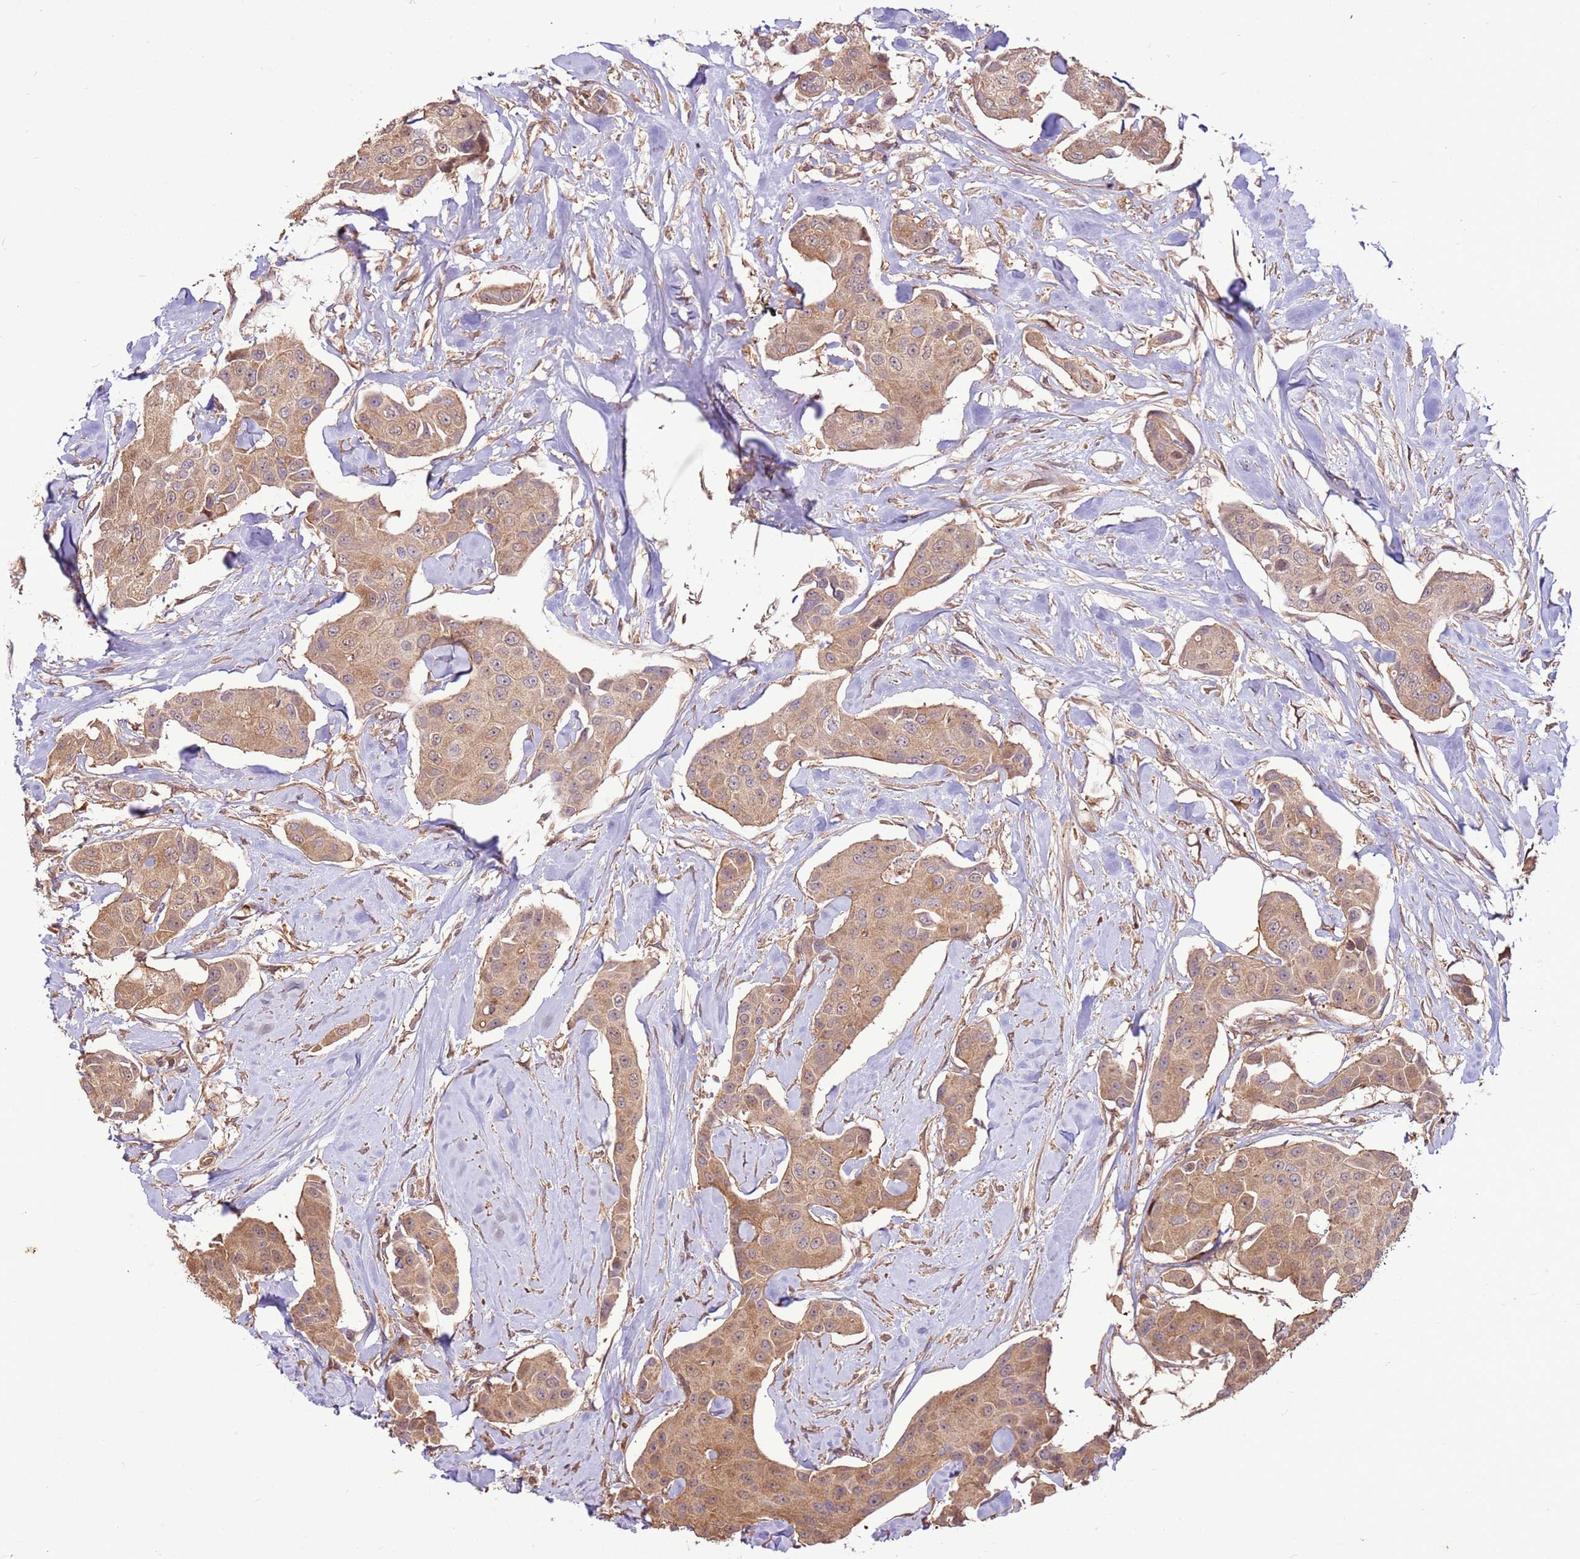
{"staining": {"intensity": "weak", "quantity": ">75%", "location": "cytoplasmic/membranous"}, "tissue": "breast cancer", "cell_type": "Tumor cells", "image_type": "cancer", "snomed": [{"axis": "morphology", "description": "Duct carcinoma"}, {"axis": "topography", "description": "Breast"}, {"axis": "topography", "description": "Lymph node"}], "caption": "Immunohistochemistry (IHC) photomicrograph of neoplastic tissue: human infiltrating ductal carcinoma (breast) stained using immunohistochemistry exhibits low levels of weak protein expression localized specifically in the cytoplasmic/membranous of tumor cells, appearing as a cytoplasmic/membranous brown color.", "gene": "CCDC112", "patient": {"sex": "female", "age": 80}}